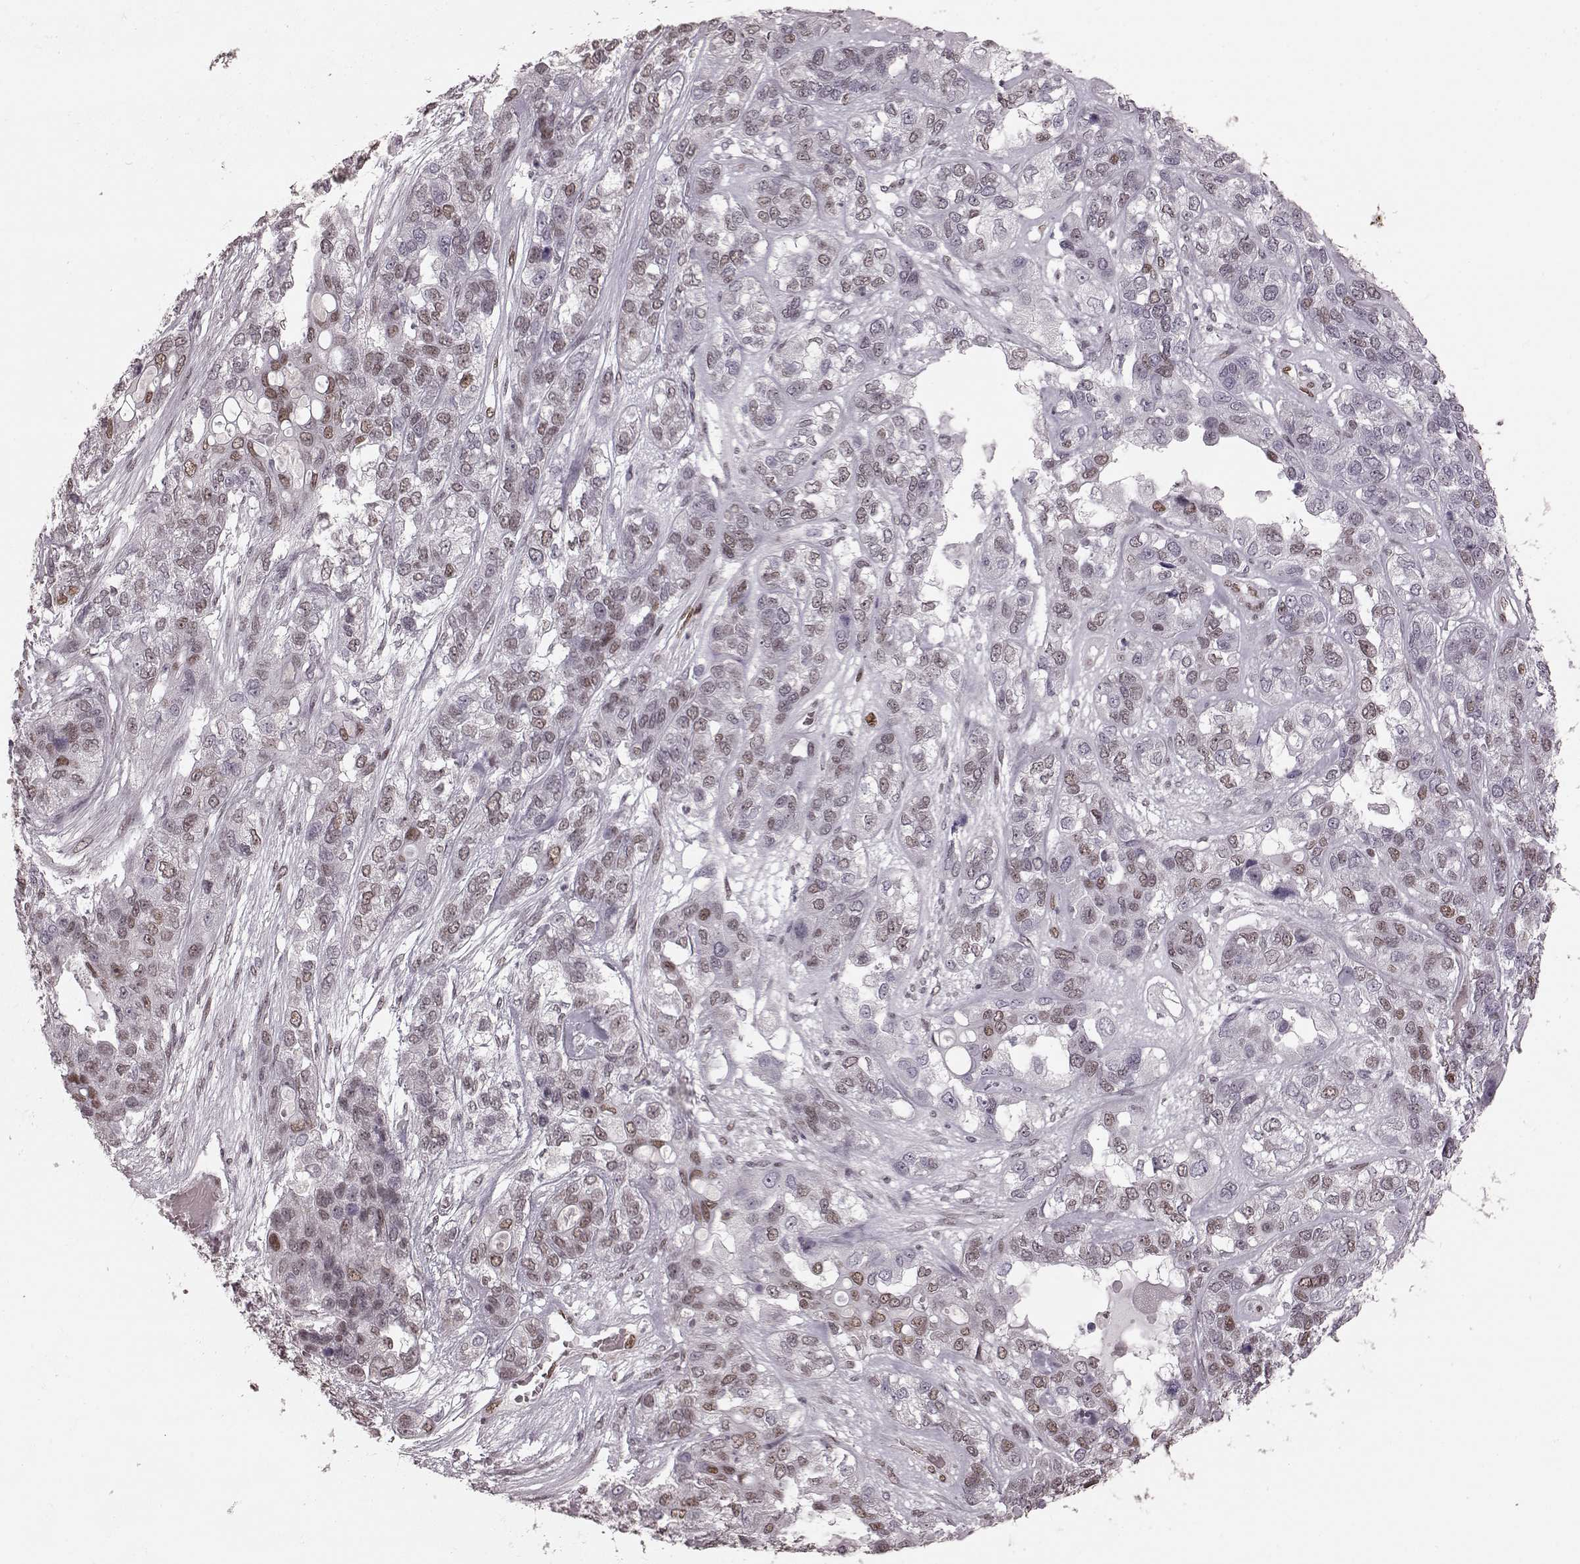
{"staining": {"intensity": "weak", "quantity": "25%-75%", "location": "nuclear"}, "tissue": "lung cancer", "cell_type": "Tumor cells", "image_type": "cancer", "snomed": [{"axis": "morphology", "description": "Squamous cell carcinoma, NOS"}, {"axis": "topography", "description": "Lung"}], "caption": "Lung cancer stained for a protein (brown) exhibits weak nuclear positive expression in about 25%-75% of tumor cells.", "gene": "NR2C1", "patient": {"sex": "female", "age": 70}}